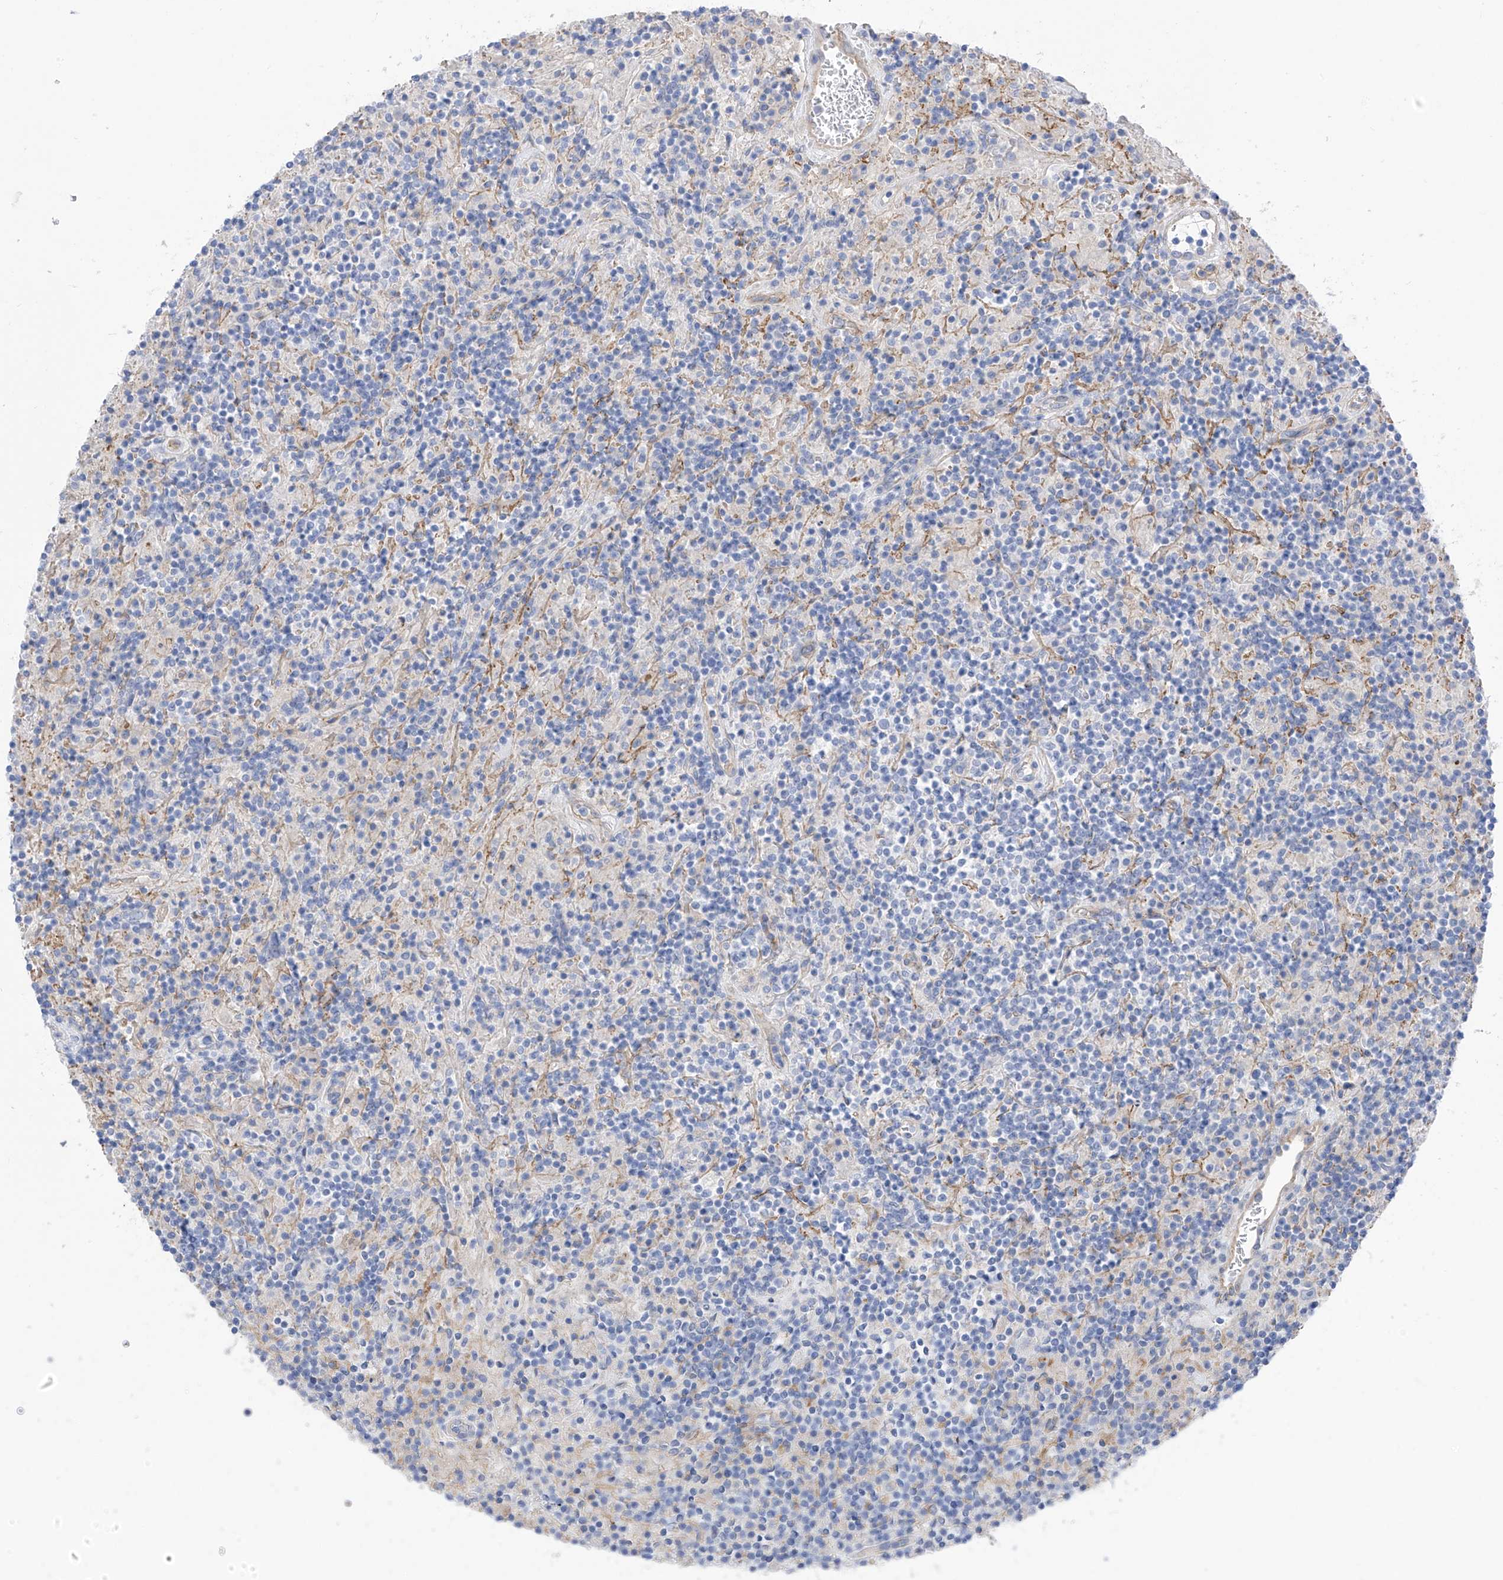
{"staining": {"intensity": "negative", "quantity": "none", "location": "none"}, "tissue": "lymphoma", "cell_type": "Tumor cells", "image_type": "cancer", "snomed": [{"axis": "morphology", "description": "Hodgkin's disease, NOS"}, {"axis": "topography", "description": "Lymph node"}], "caption": "This is a image of immunohistochemistry staining of Hodgkin's disease, which shows no positivity in tumor cells.", "gene": "ITGA9", "patient": {"sex": "male", "age": 70}}